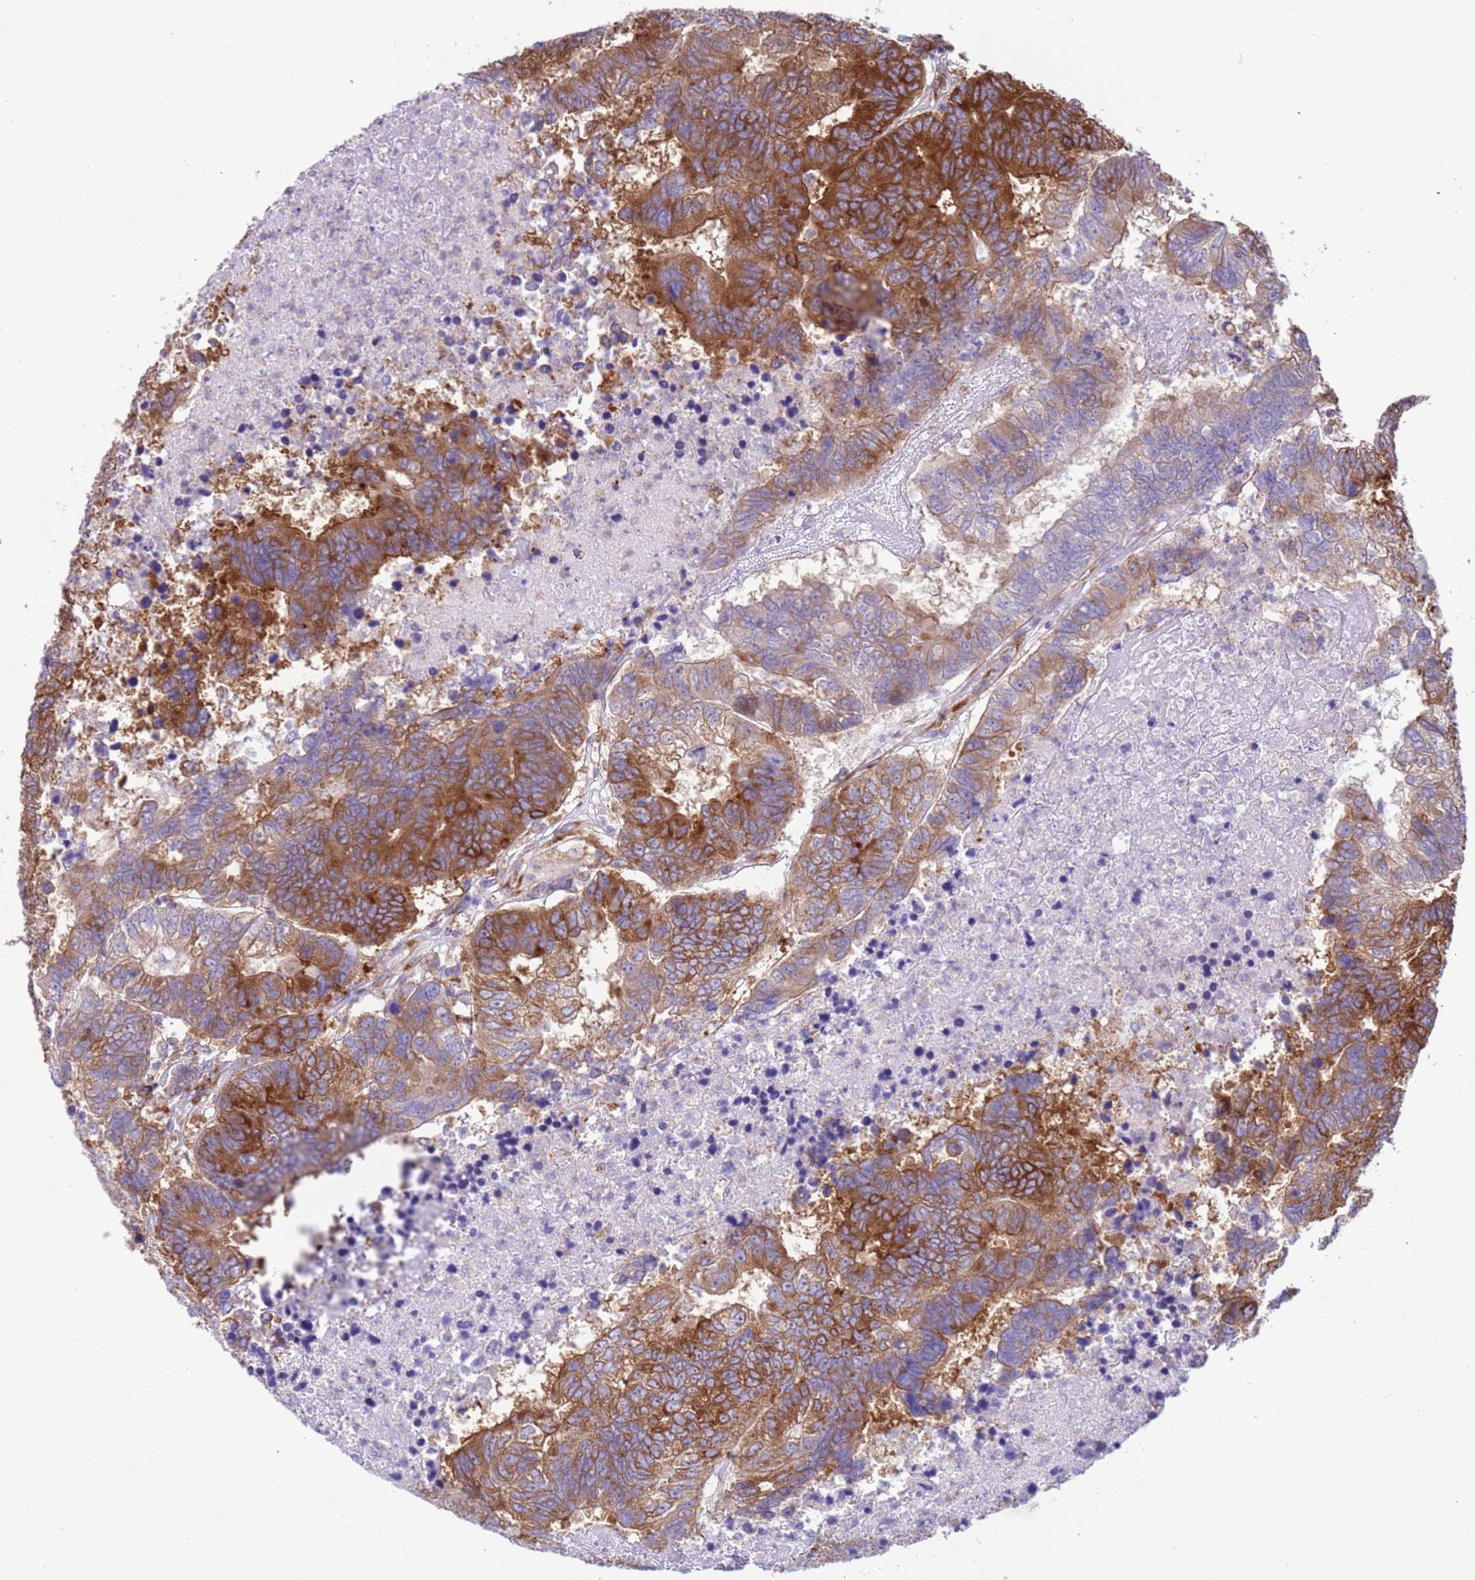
{"staining": {"intensity": "strong", "quantity": "25%-75%", "location": "cytoplasmic/membranous"}, "tissue": "colorectal cancer", "cell_type": "Tumor cells", "image_type": "cancer", "snomed": [{"axis": "morphology", "description": "Adenocarcinoma, NOS"}, {"axis": "topography", "description": "Colon"}], "caption": "Human colorectal cancer (adenocarcinoma) stained with a protein marker displays strong staining in tumor cells.", "gene": "VARS1", "patient": {"sex": "female", "age": 48}}